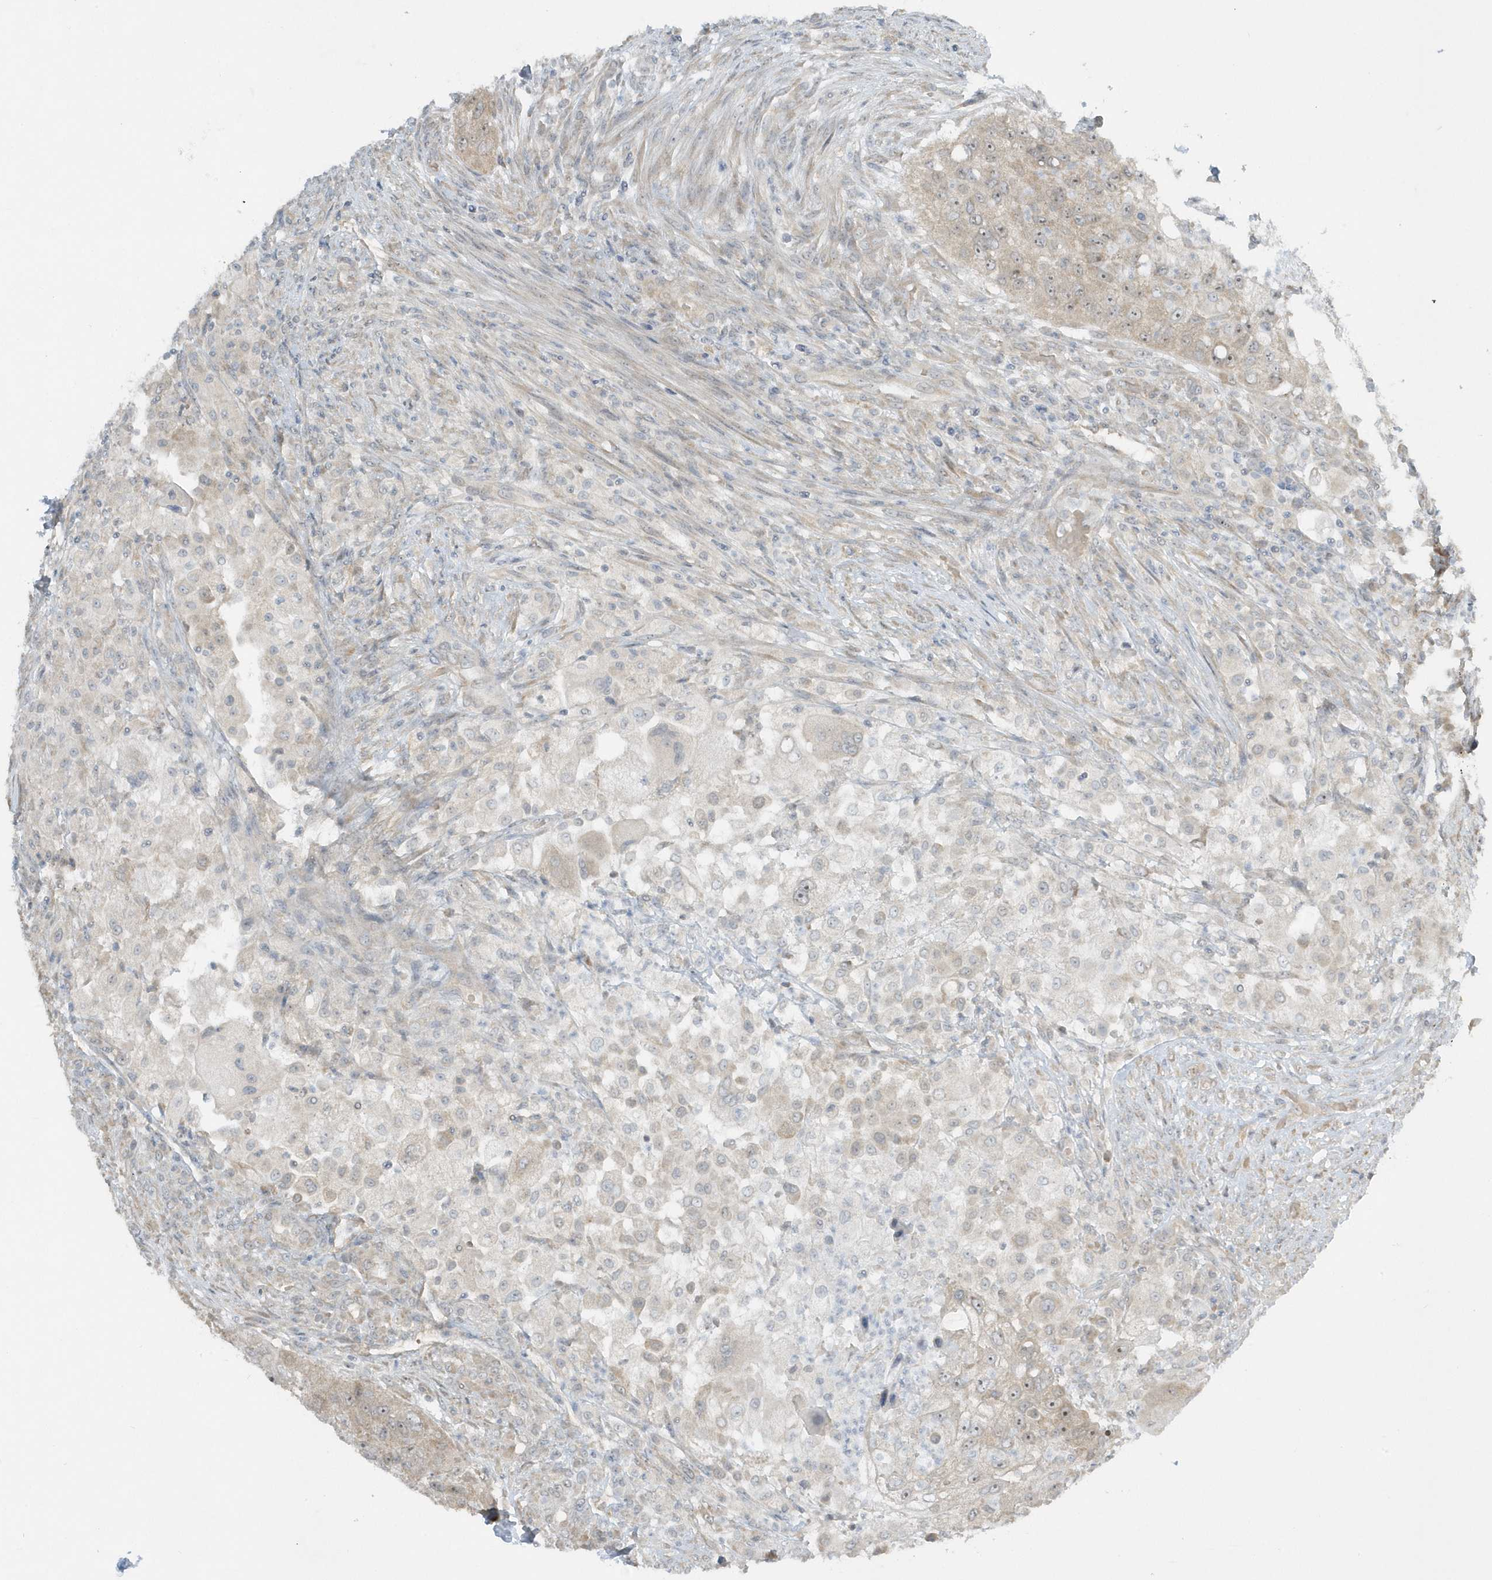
{"staining": {"intensity": "moderate", "quantity": "<25%", "location": "cytoplasmic/membranous,nuclear"}, "tissue": "urothelial cancer", "cell_type": "Tumor cells", "image_type": "cancer", "snomed": [{"axis": "morphology", "description": "Urothelial carcinoma, High grade"}, {"axis": "topography", "description": "Urinary bladder"}], "caption": "High-grade urothelial carcinoma tissue shows moderate cytoplasmic/membranous and nuclear staining in about <25% of tumor cells", "gene": "SCN3A", "patient": {"sex": "female", "age": 60}}